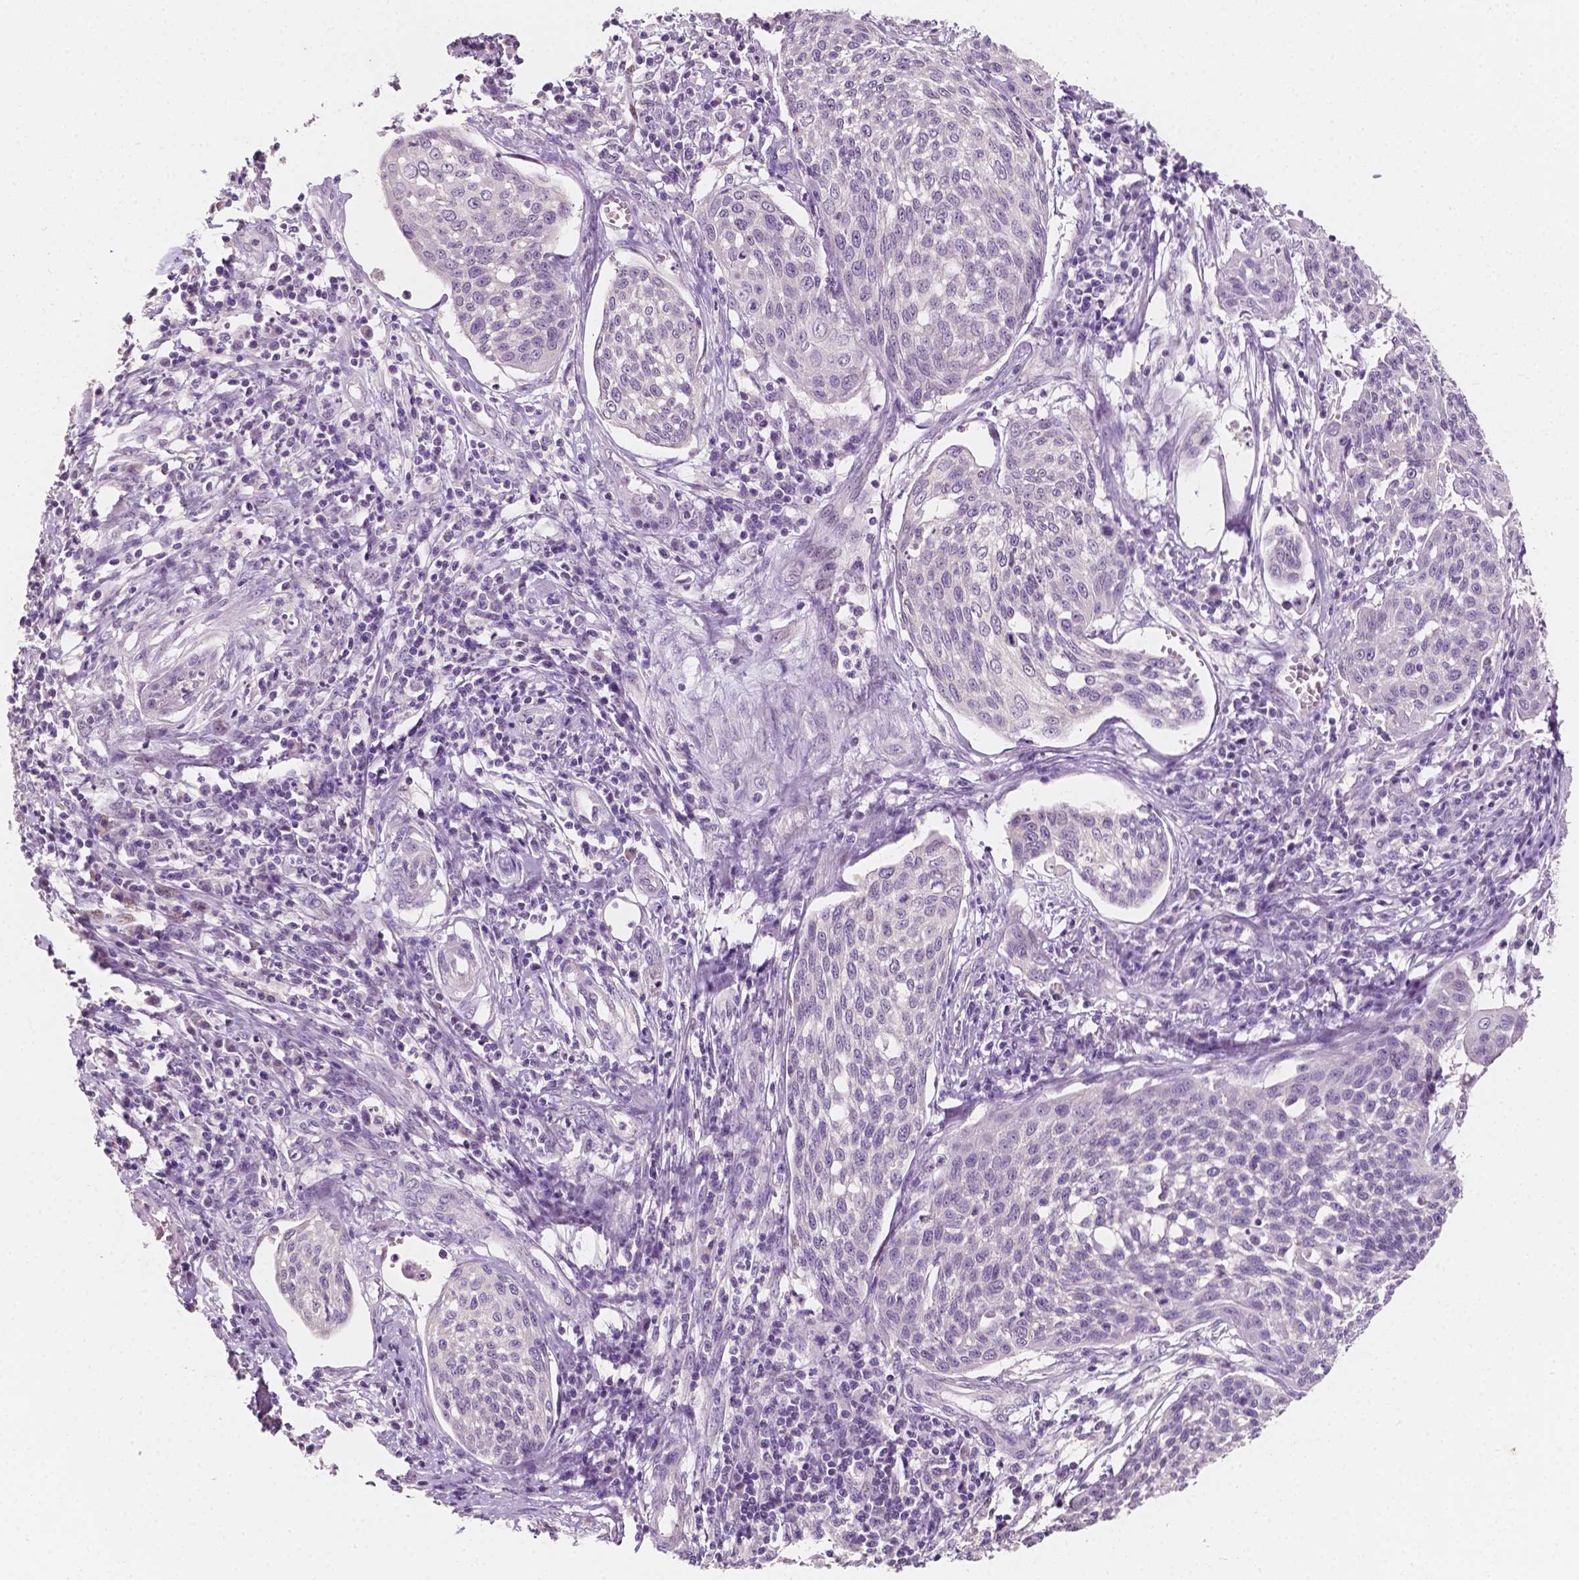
{"staining": {"intensity": "negative", "quantity": "none", "location": "none"}, "tissue": "cervical cancer", "cell_type": "Tumor cells", "image_type": "cancer", "snomed": [{"axis": "morphology", "description": "Squamous cell carcinoma, NOS"}, {"axis": "topography", "description": "Cervix"}], "caption": "Human cervical squamous cell carcinoma stained for a protein using immunohistochemistry displays no expression in tumor cells.", "gene": "TAL1", "patient": {"sex": "female", "age": 34}}